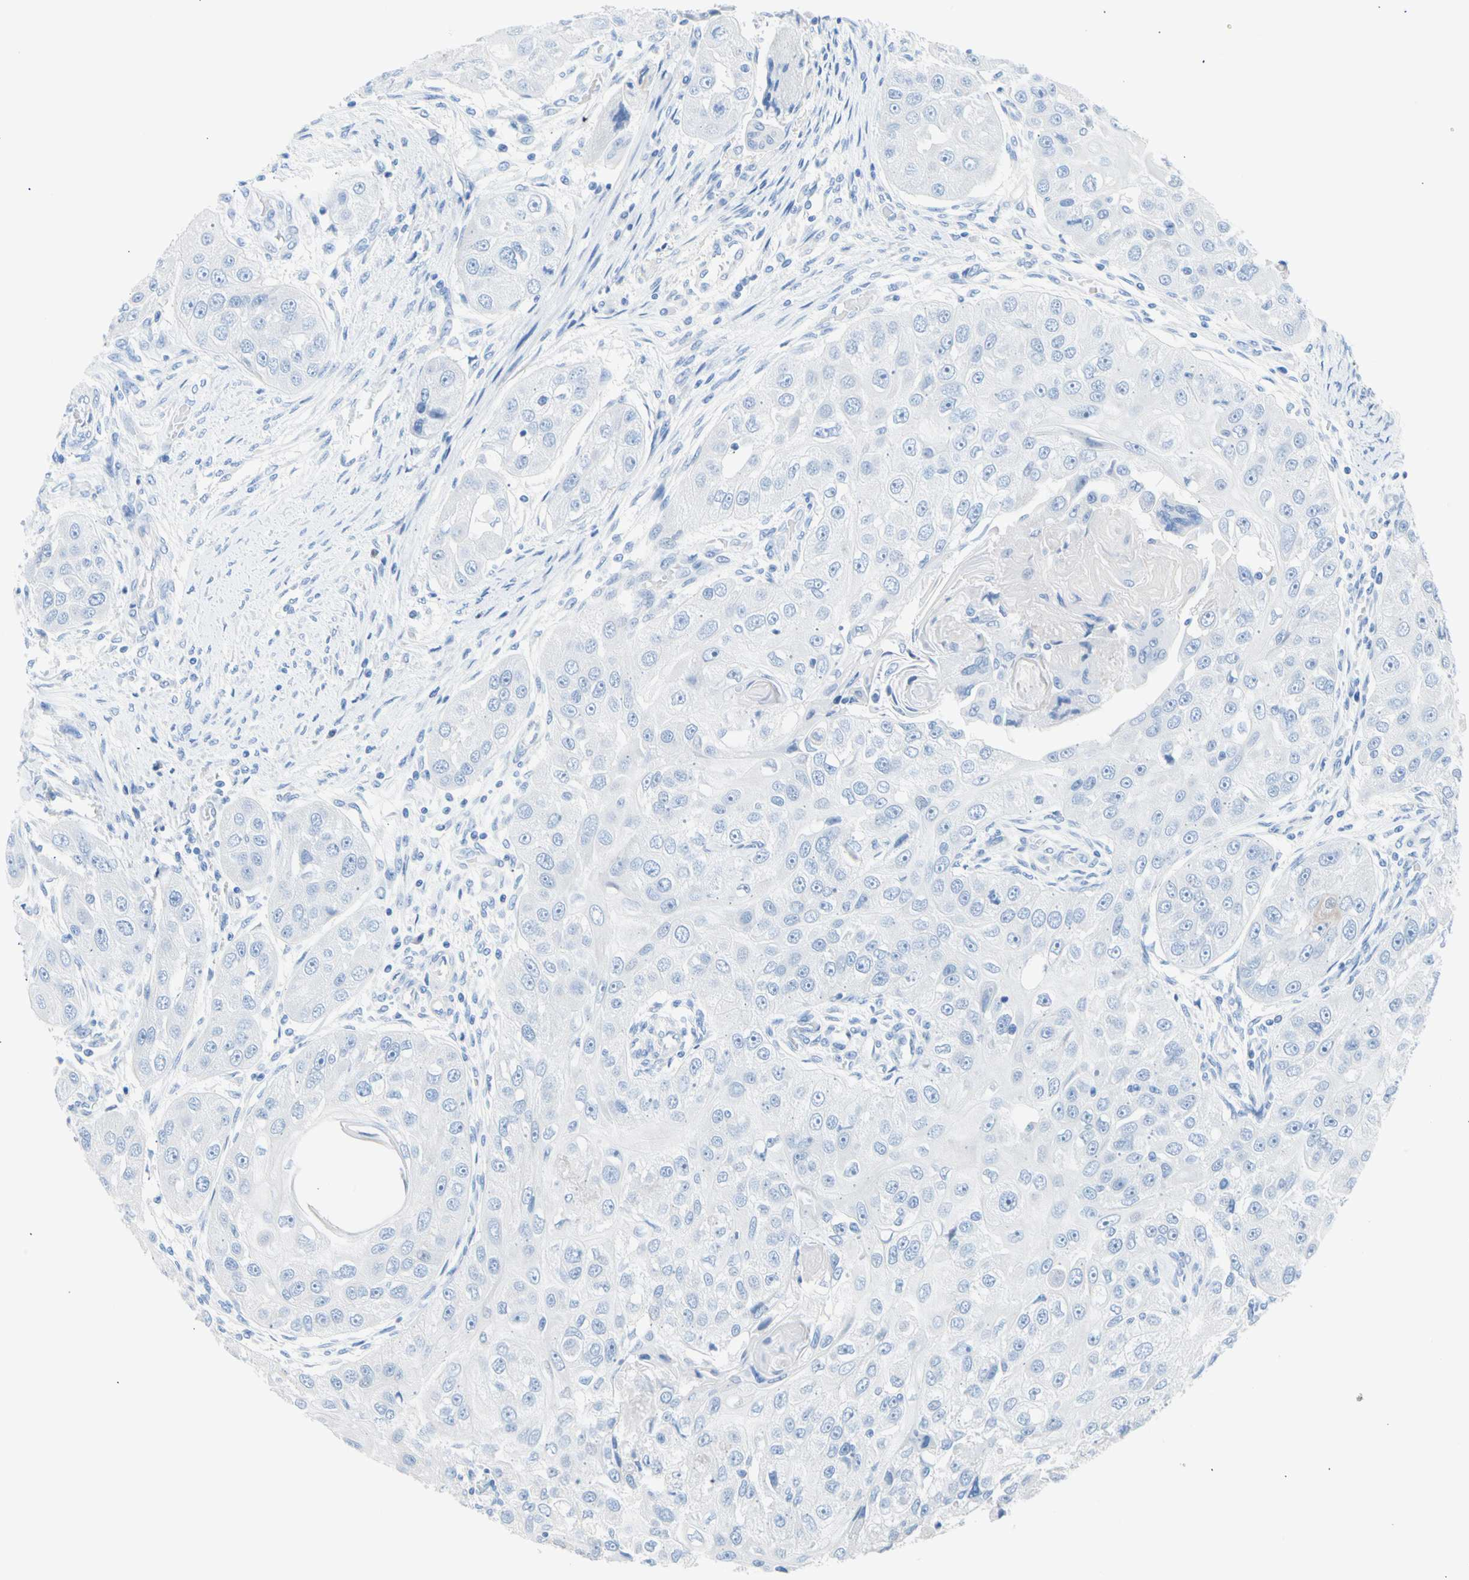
{"staining": {"intensity": "negative", "quantity": "none", "location": "none"}, "tissue": "head and neck cancer", "cell_type": "Tumor cells", "image_type": "cancer", "snomed": [{"axis": "morphology", "description": "Normal tissue, NOS"}, {"axis": "morphology", "description": "Squamous cell carcinoma, NOS"}, {"axis": "topography", "description": "Skeletal muscle"}, {"axis": "topography", "description": "Head-Neck"}], "caption": "The immunohistochemistry image has no significant expression in tumor cells of head and neck squamous cell carcinoma tissue. (Stains: DAB (3,3'-diaminobenzidine) immunohistochemistry with hematoxylin counter stain, Microscopy: brightfield microscopy at high magnification).", "gene": "CEL", "patient": {"sex": "male", "age": 51}}